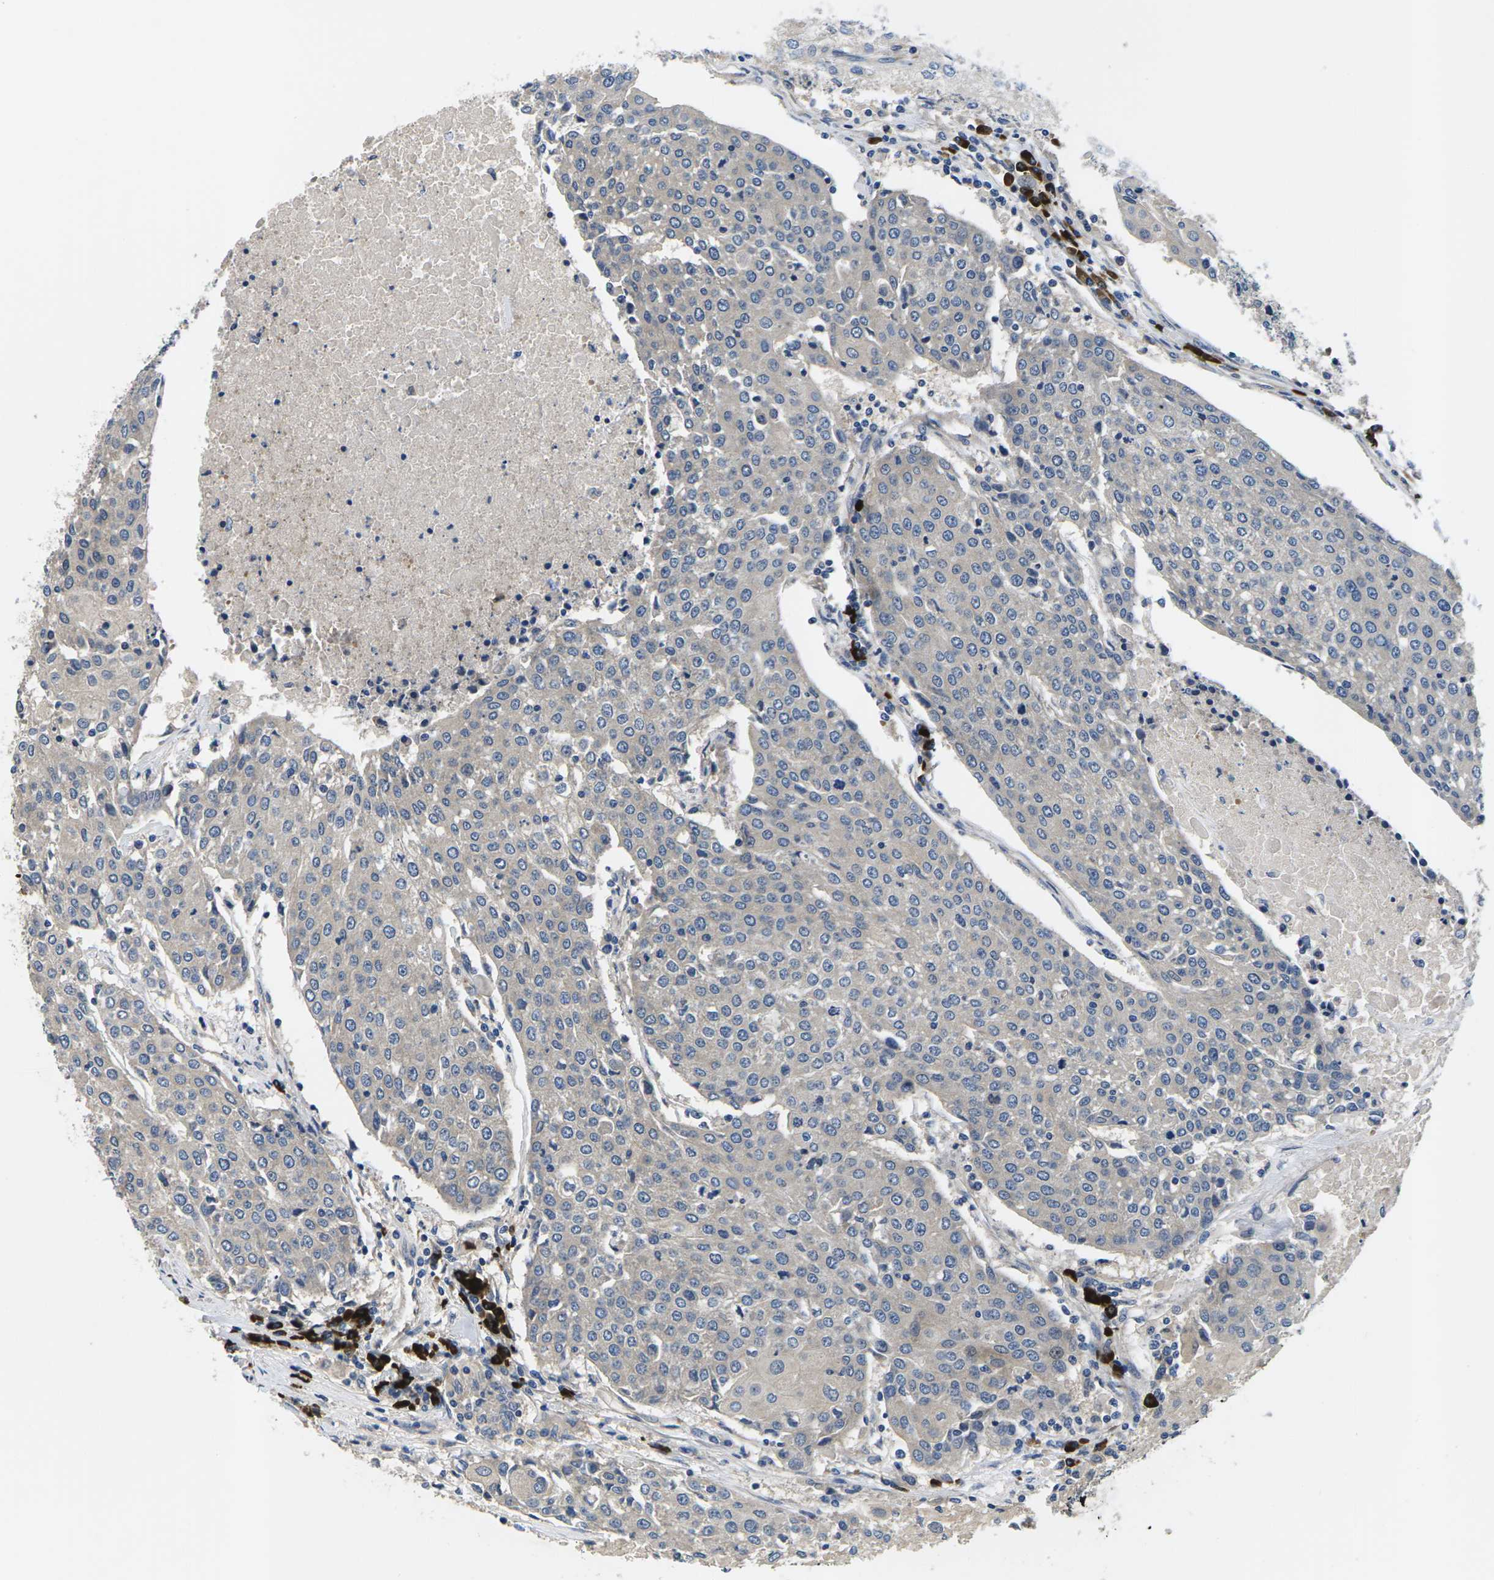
{"staining": {"intensity": "negative", "quantity": "none", "location": "none"}, "tissue": "urothelial cancer", "cell_type": "Tumor cells", "image_type": "cancer", "snomed": [{"axis": "morphology", "description": "Urothelial carcinoma, High grade"}, {"axis": "topography", "description": "Urinary bladder"}], "caption": "High magnification brightfield microscopy of urothelial cancer stained with DAB (3,3'-diaminobenzidine) (brown) and counterstained with hematoxylin (blue): tumor cells show no significant staining.", "gene": "PLCE1", "patient": {"sex": "female", "age": 85}}